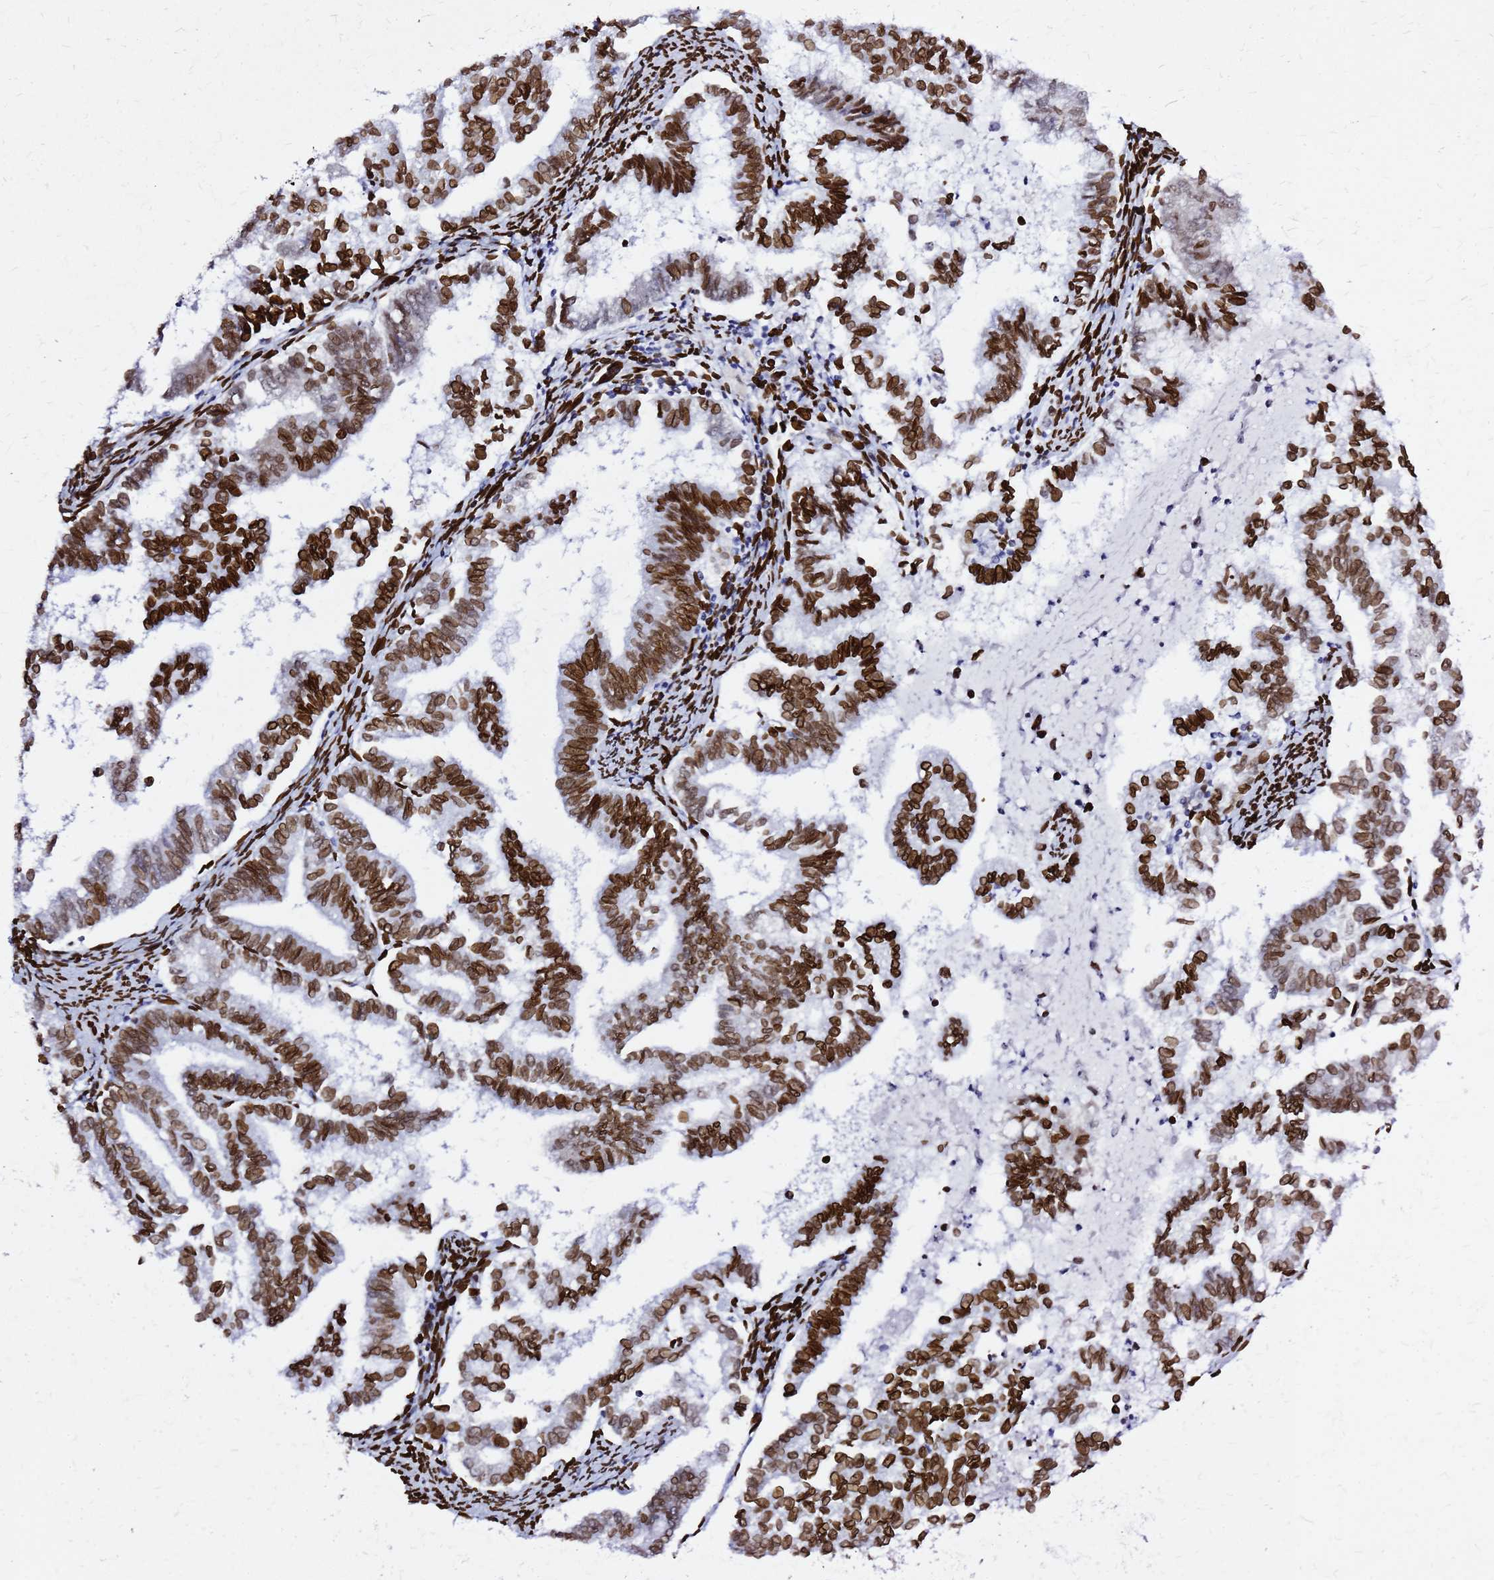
{"staining": {"intensity": "strong", "quantity": ">75%", "location": "cytoplasmic/membranous,nuclear"}, "tissue": "endometrial cancer", "cell_type": "Tumor cells", "image_type": "cancer", "snomed": [{"axis": "morphology", "description": "Adenocarcinoma, NOS"}, {"axis": "topography", "description": "Endometrium"}], "caption": "Protein expression analysis of adenocarcinoma (endometrial) reveals strong cytoplasmic/membranous and nuclear expression in approximately >75% of tumor cells.", "gene": "C6orf141", "patient": {"sex": "female", "age": 79}}